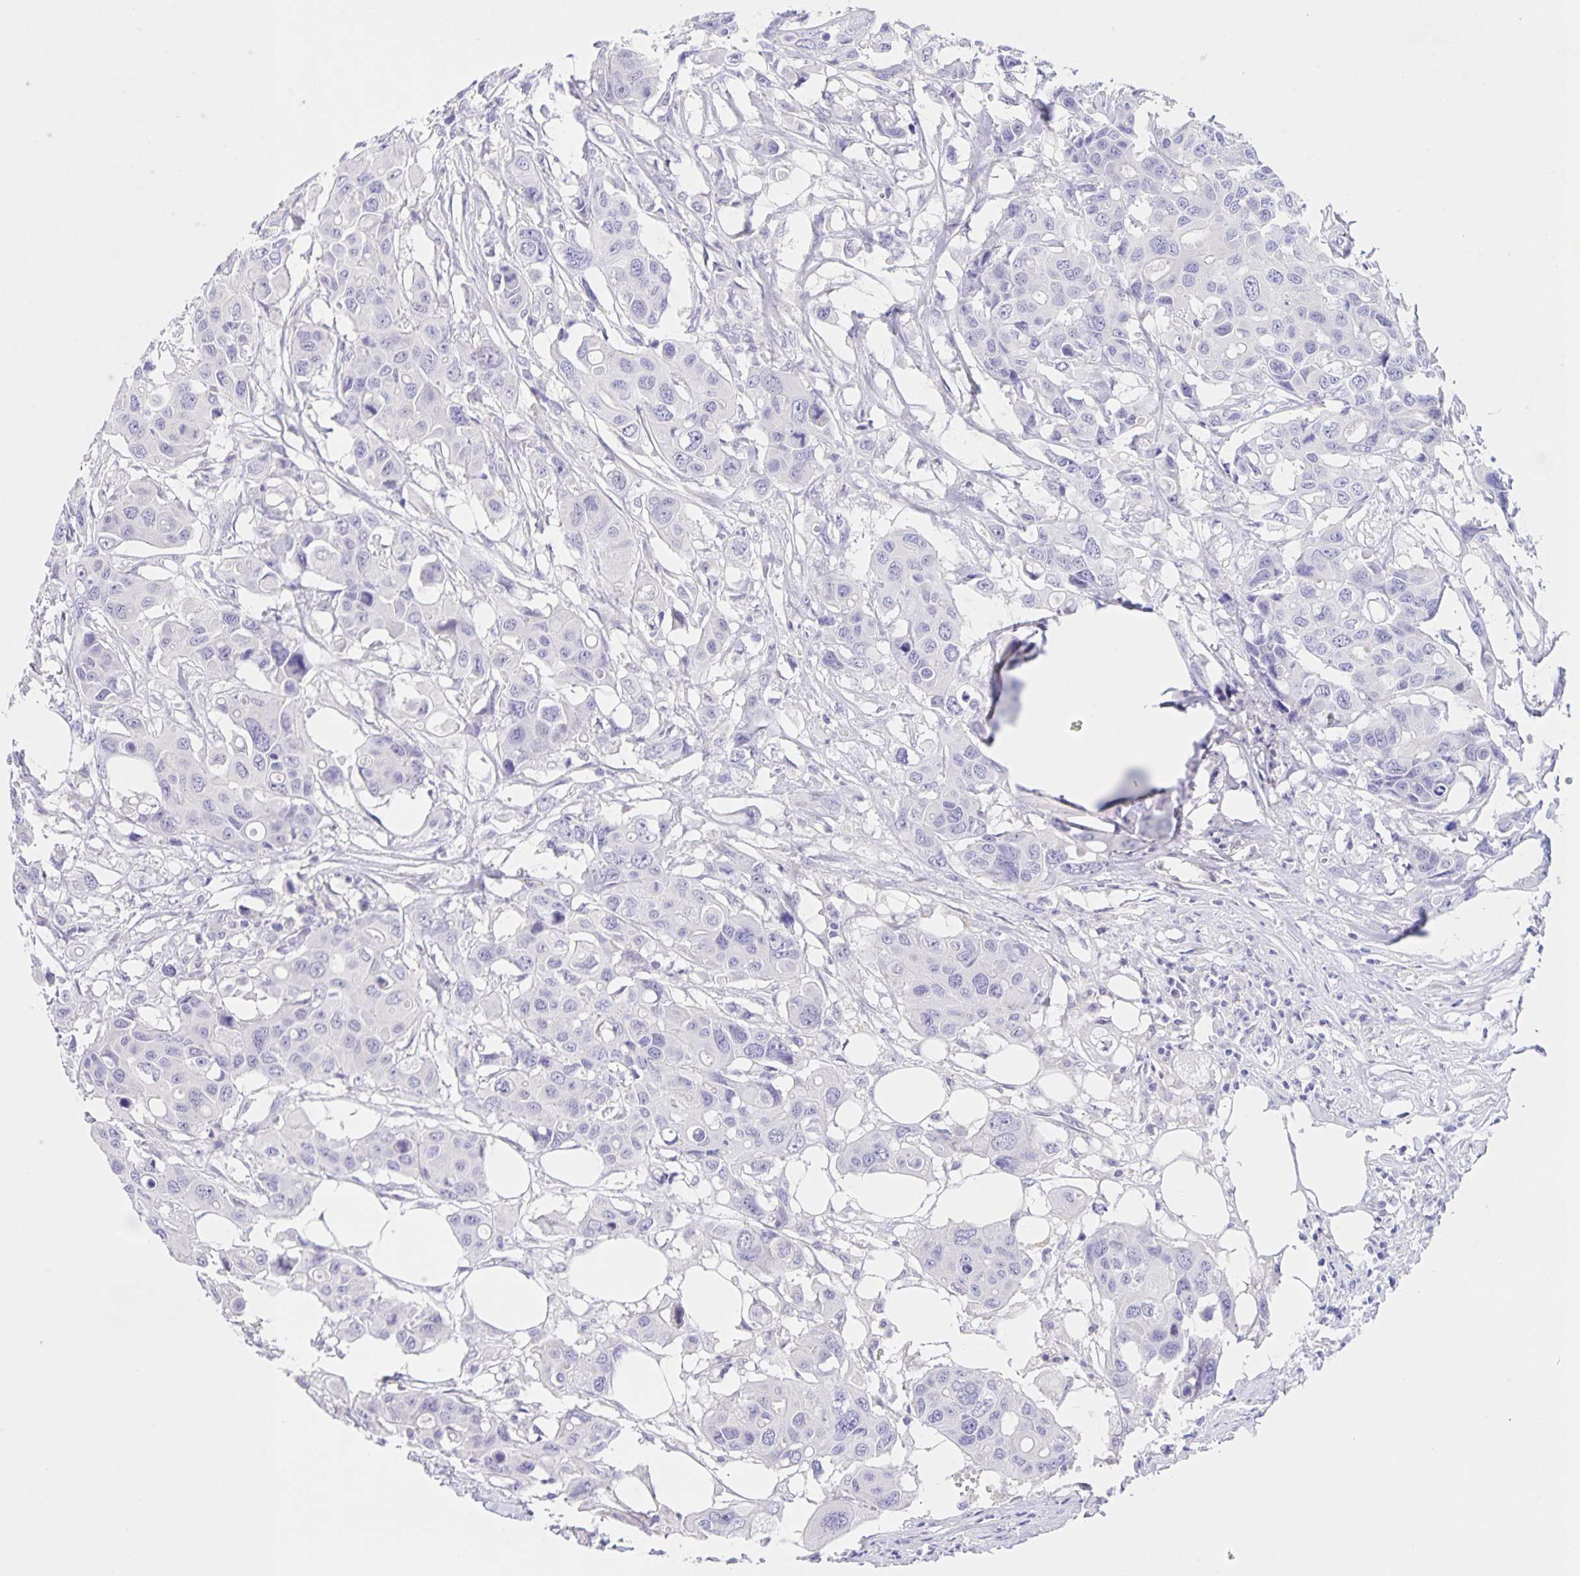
{"staining": {"intensity": "negative", "quantity": "none", "location": "none"}, "tissue": "colorectal cancer", "cell_type": "Tumor cells", "image_type": "cancer", "snomed": [{"axis": "morphology", "description": "Adenocarcinoma, NOS"}, {"axis": "topography", "description": "Colon"}], "caption": "Tumor cells show no significant protein expression in colorectal cancer.", "gene": "DMGDH", "patient": {"sex": "male", "age": 77}}